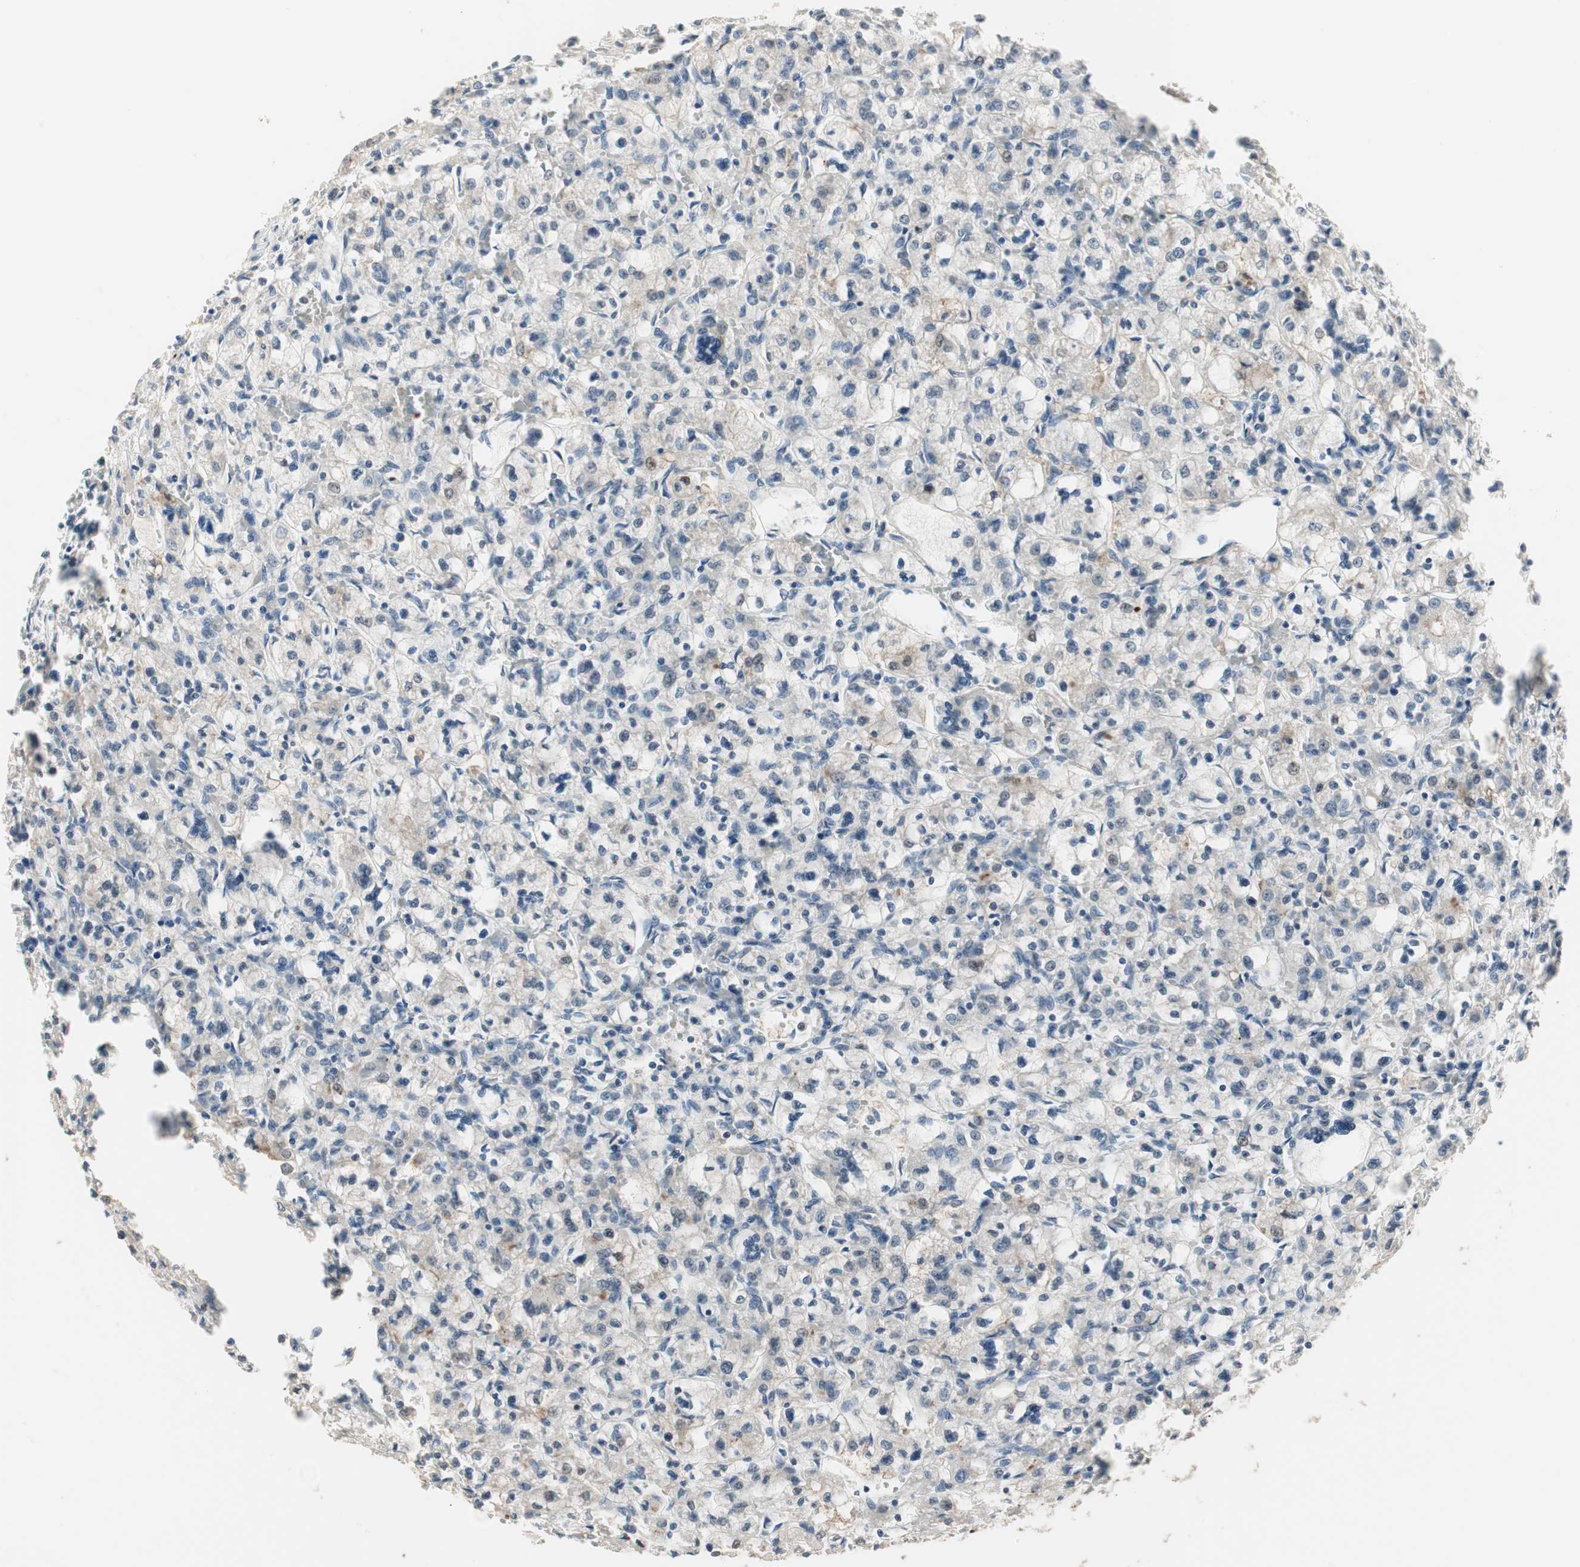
{"staining": {"intensity": "weak", "quantity": "<25%", "location": "cytoplasmic/membranous,nuclear"}, "tissue": "renal cancer", "cell_type": "Tumor cells", "image_type": "cancer", "snomed": [{"axis": "morphology", "description": "Adenocarcinoma, NOS"}, {"axis": "topography", "description": "Kidney"}], "caption": "DAB (3,3'-diaminobenzidine) immunohistochemical staining of adenocarcinoma (renal) shows no significant positivity in tumor cells.", "gene": "PDZK1", "patient": {"sex": "female", "age": 83}}